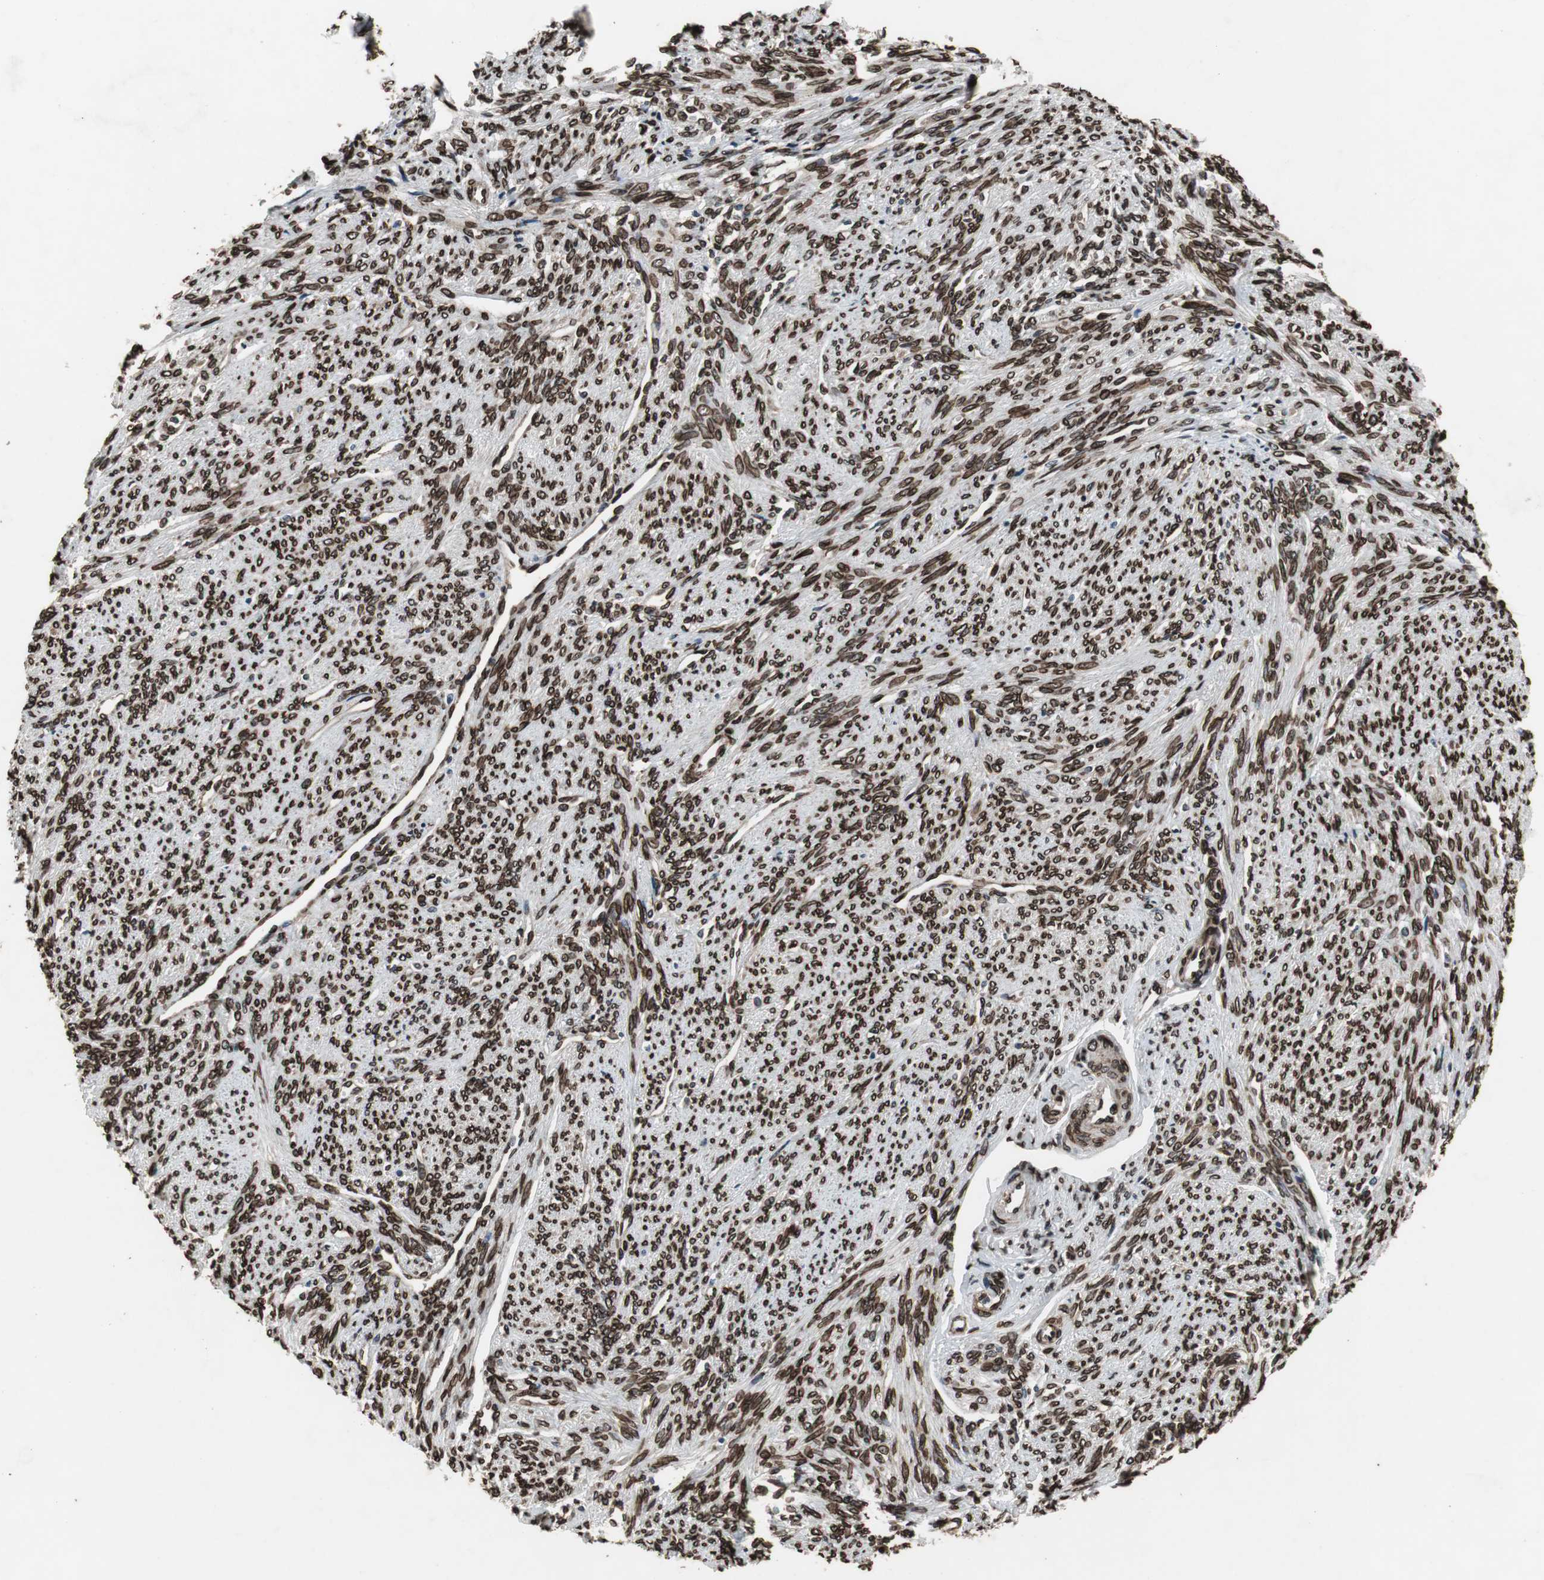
{"staining": {"intensity": "strong", "quantity": ">75%", "location": "cytoplasmic/membranous,nuclear"}, "tissue": "smooth muscle", "cell_type": "Smooth muscle cells", "image_type": "normal", "snomed": [{"axis": "morphology", "description": "Normal tissue, NOS"}, {"axis": "topography", "description": "Smooth muscle"}], "caption": "Strong cytoplasmic/membranous,nuclear protein positivity is present in approximately >75% of smooth muscle cells in smooth muscle.", "gene": "LMNA", "patient": {"sex": "female", "age": 65}}